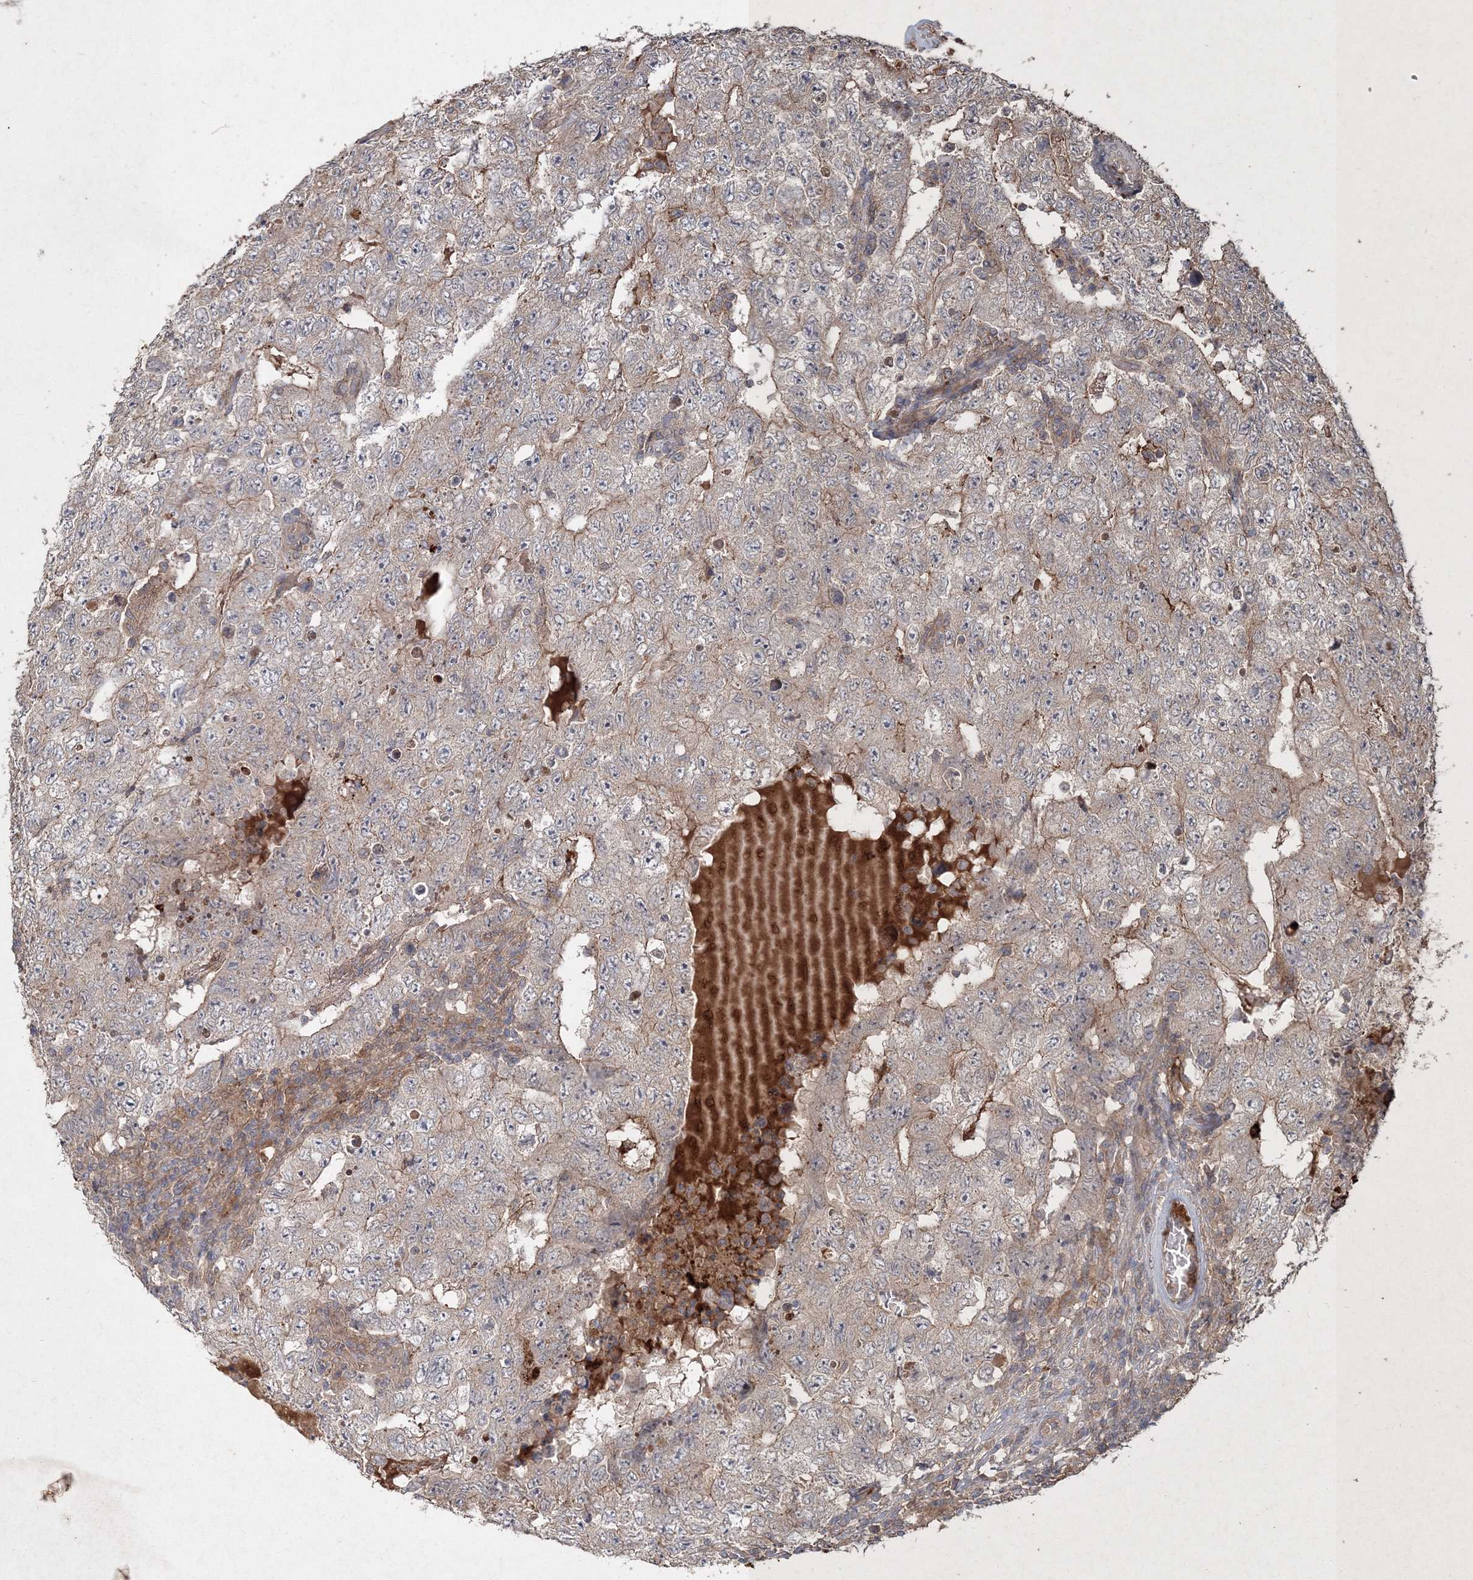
{"staining": {"intensity": "weak", "quantity": "<25%", "location": "cytoplasmic/membranous"}, "tissue": "testis cancer", "cell_type": "Tumor cells", "image_type": "cancer", "snomed": [{"axis": "morphology", "description": "Carcinoma, Embryonal, NOS"}, {"axis": "topography", "description": "Testis"}], "caption": "An IHC photomicrograph of embryonal carcinoma (testis) is shown. There is no staining in tumor cells of embryonal carcinoma (testis).", "gene": "SPRY1", "patient": {"sex": "male", "age": 26}}